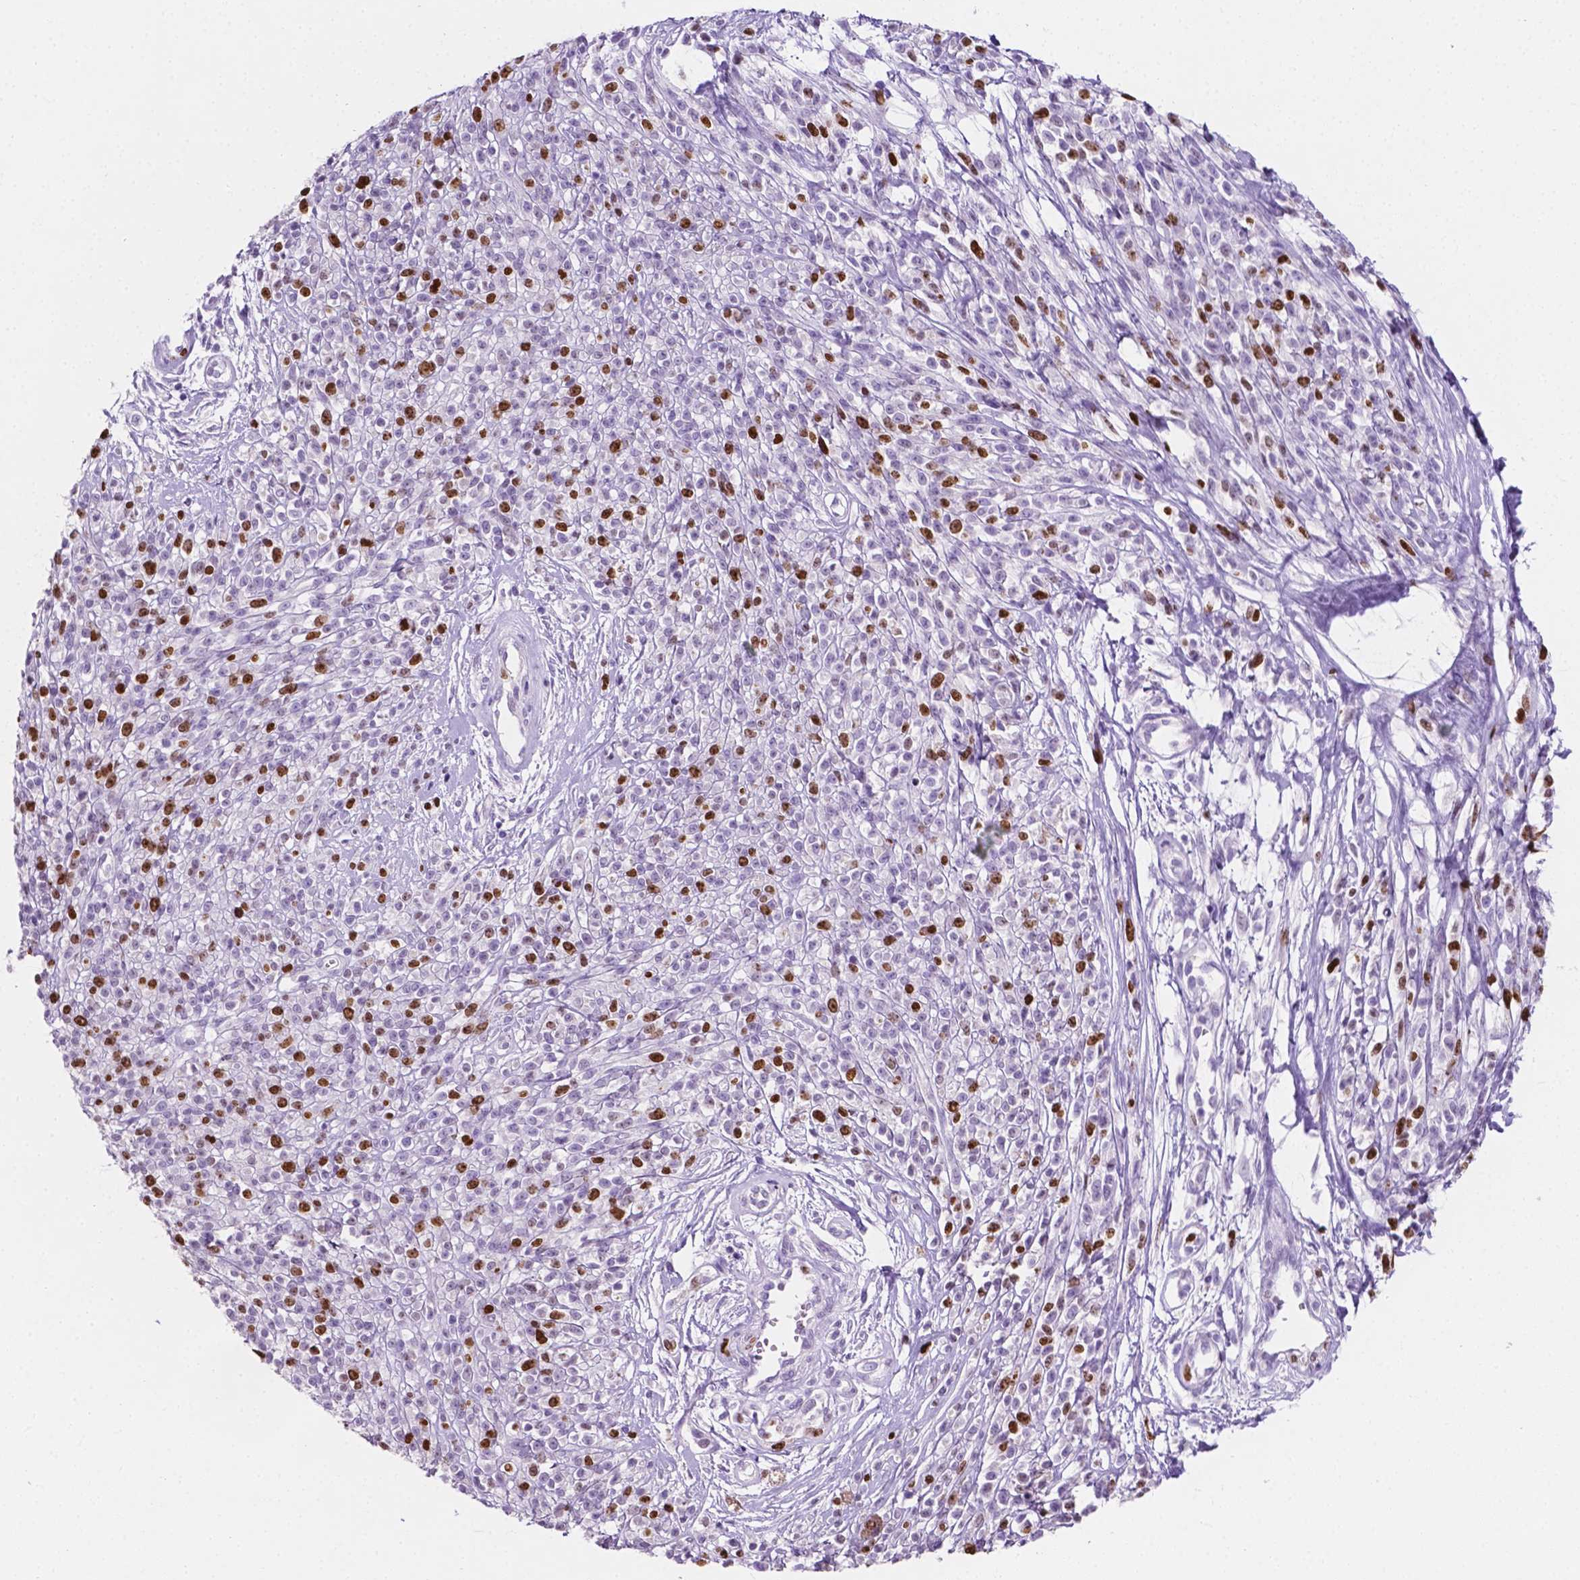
{"staining": {"intensity": "strong", "quantity": "25%-75%", "location": "nuclear"}, "tissue": "melanoma", "cell_type": "Tumor cells", "image_type": "cancer", "snomed": [{"axis": "morphology", "description": "Malignant melanoma, NOS"}, {"axis": "topography", "description": "Skin"}, {"axis": "topography", "description": "Skin of trunk"}], "caption": "High-power microscopy captured an immunohistochemistry (IHC) micrograph of melanoma, revealing strong nuclear expression in approximately 25%-75% of tumor cells.", "gene": "SIAH2", "patient": {"sex": "male", "age": 74}}